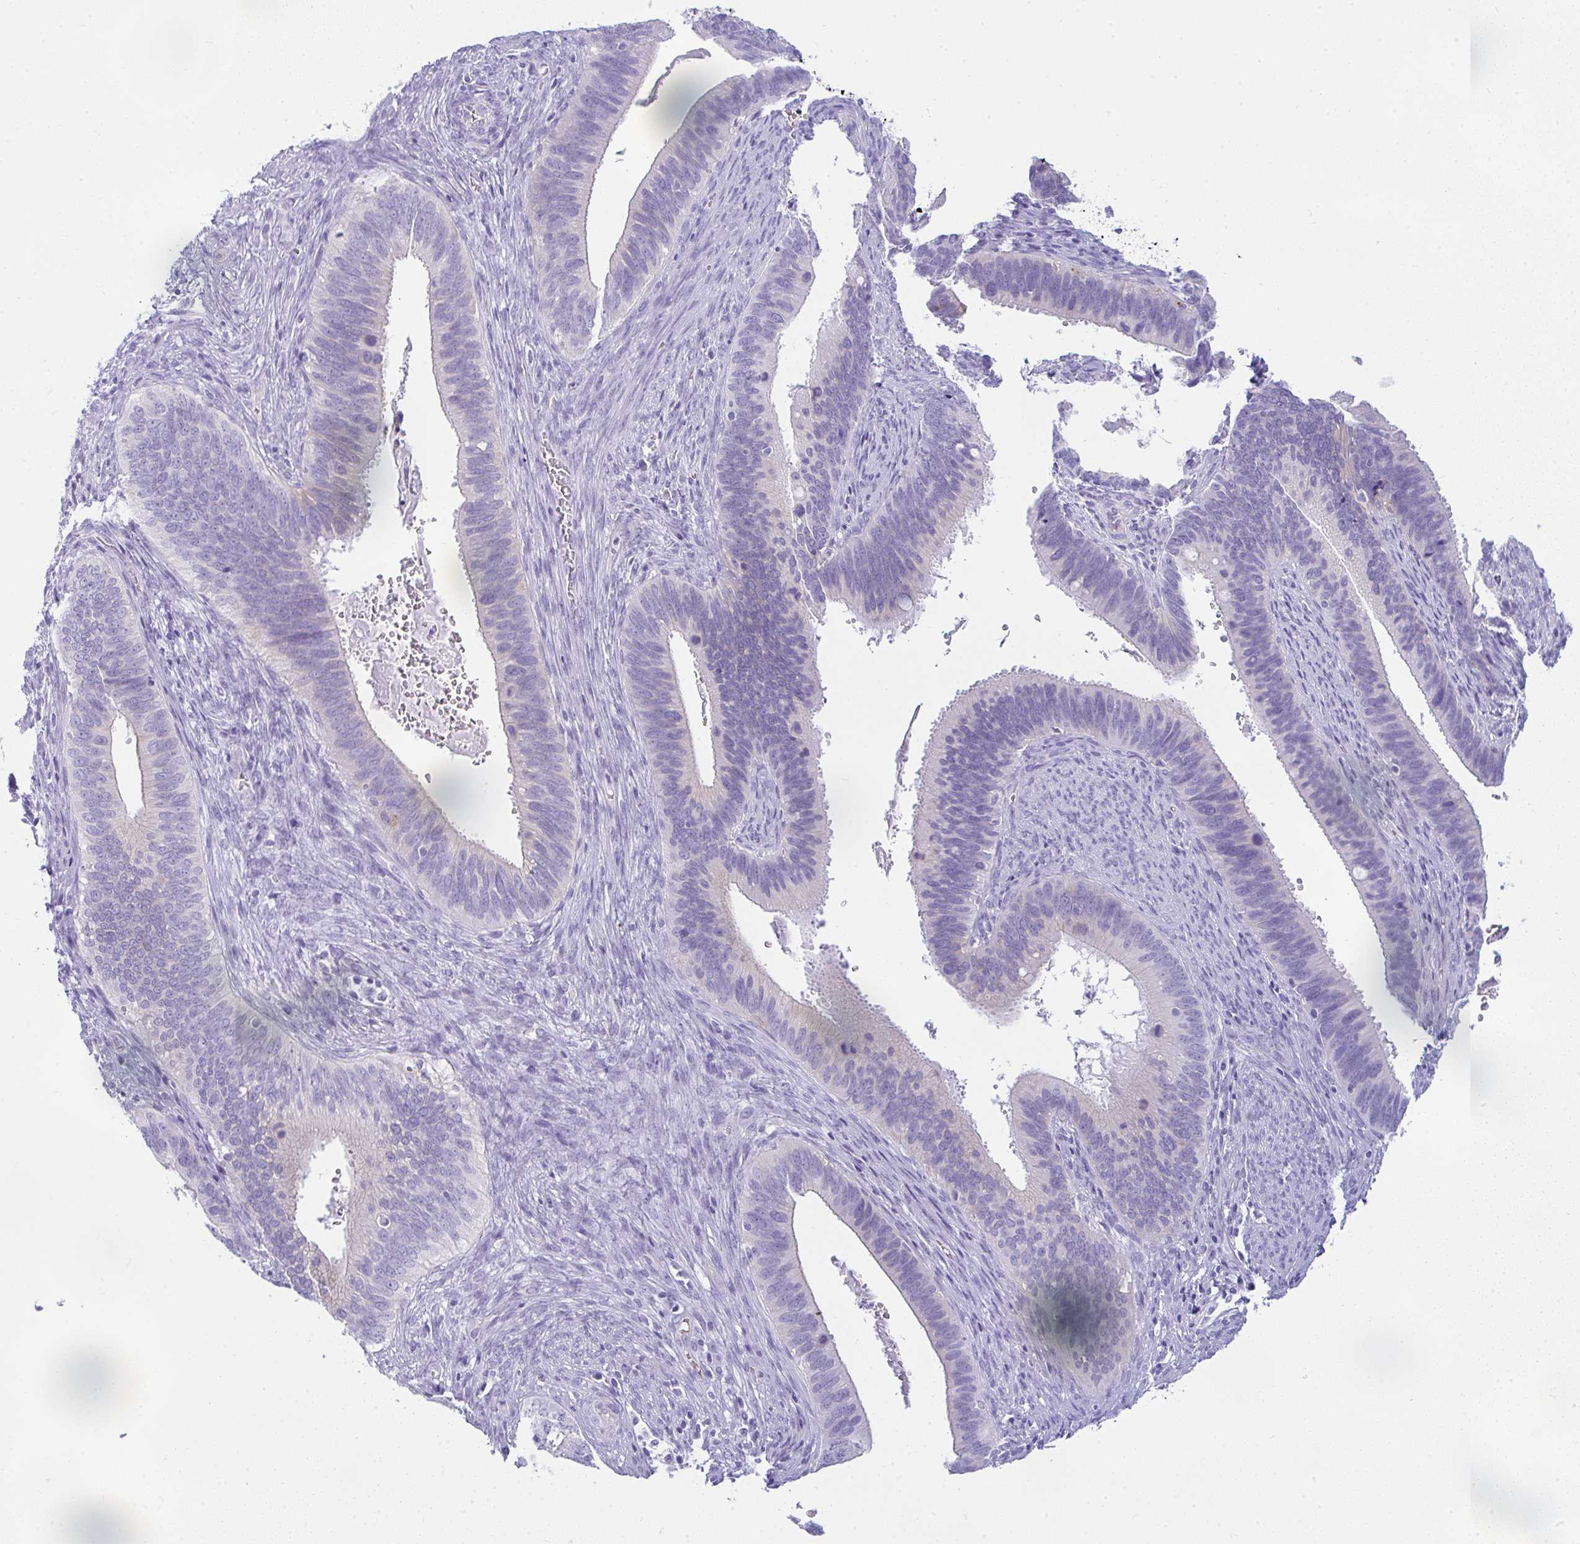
{"staining": {"intensity": "weak", "quantity": "<25%", "location": "cytoplasmic/membranous"}, "tissue": "cervical cancer", "cell_type": "Tumor cells", "image_type": "cancer", "snomed": [{"axis": "morphology", "description": "Adenocarcinoma, NOS"}, {"axis": "topography", "description": "Cervix"}], "caption": "A photomicrograph of adenocarcinoma (cervical) stained for a protein exhibits no brown staining in tumor cells.", "gene": "RASL10A", "patient": {"sex": "female", "age": 42}}